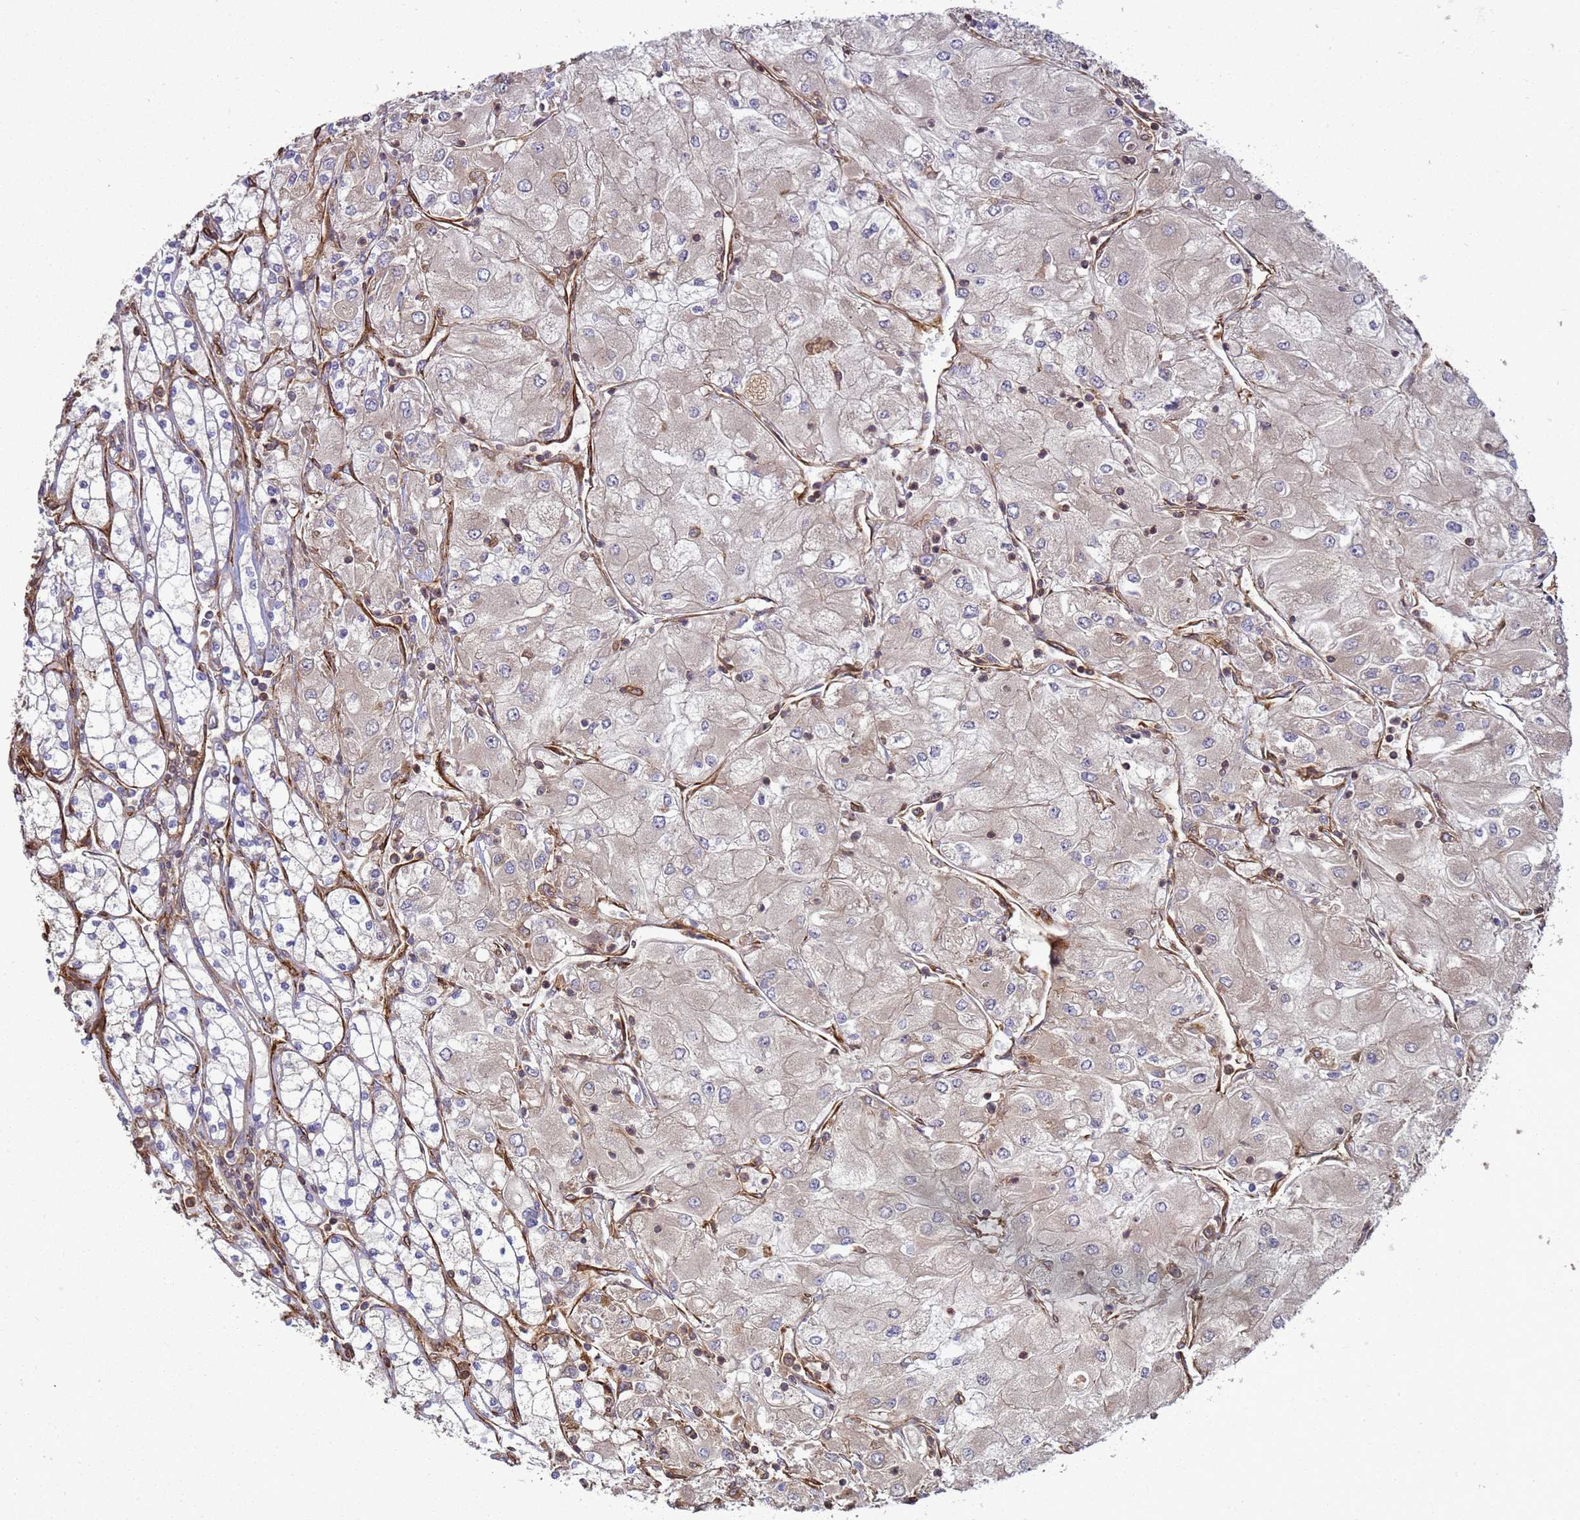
{"staining": {"intensity": "weak", "quantity": "<25%", "location": "cytoplasmic/membranous"}, "tissue": "renal cancer", "cell_type": "Tumor cells", "image_type": "cancer", "snomed": [{"axis": "morphology", "description": "Adenocarcinoma, NOS"}, {"axis": "topography", "description": "Kidney"}], "caption": "Tumor cells show no significant protein staining in renal adenocarcinoma. The staining is performed using DAB brown chromogen with nuclei counter-stained in using hematoxylin.", "gene": "CNOT1", "patient": {"sex": "male", "age": 80}}